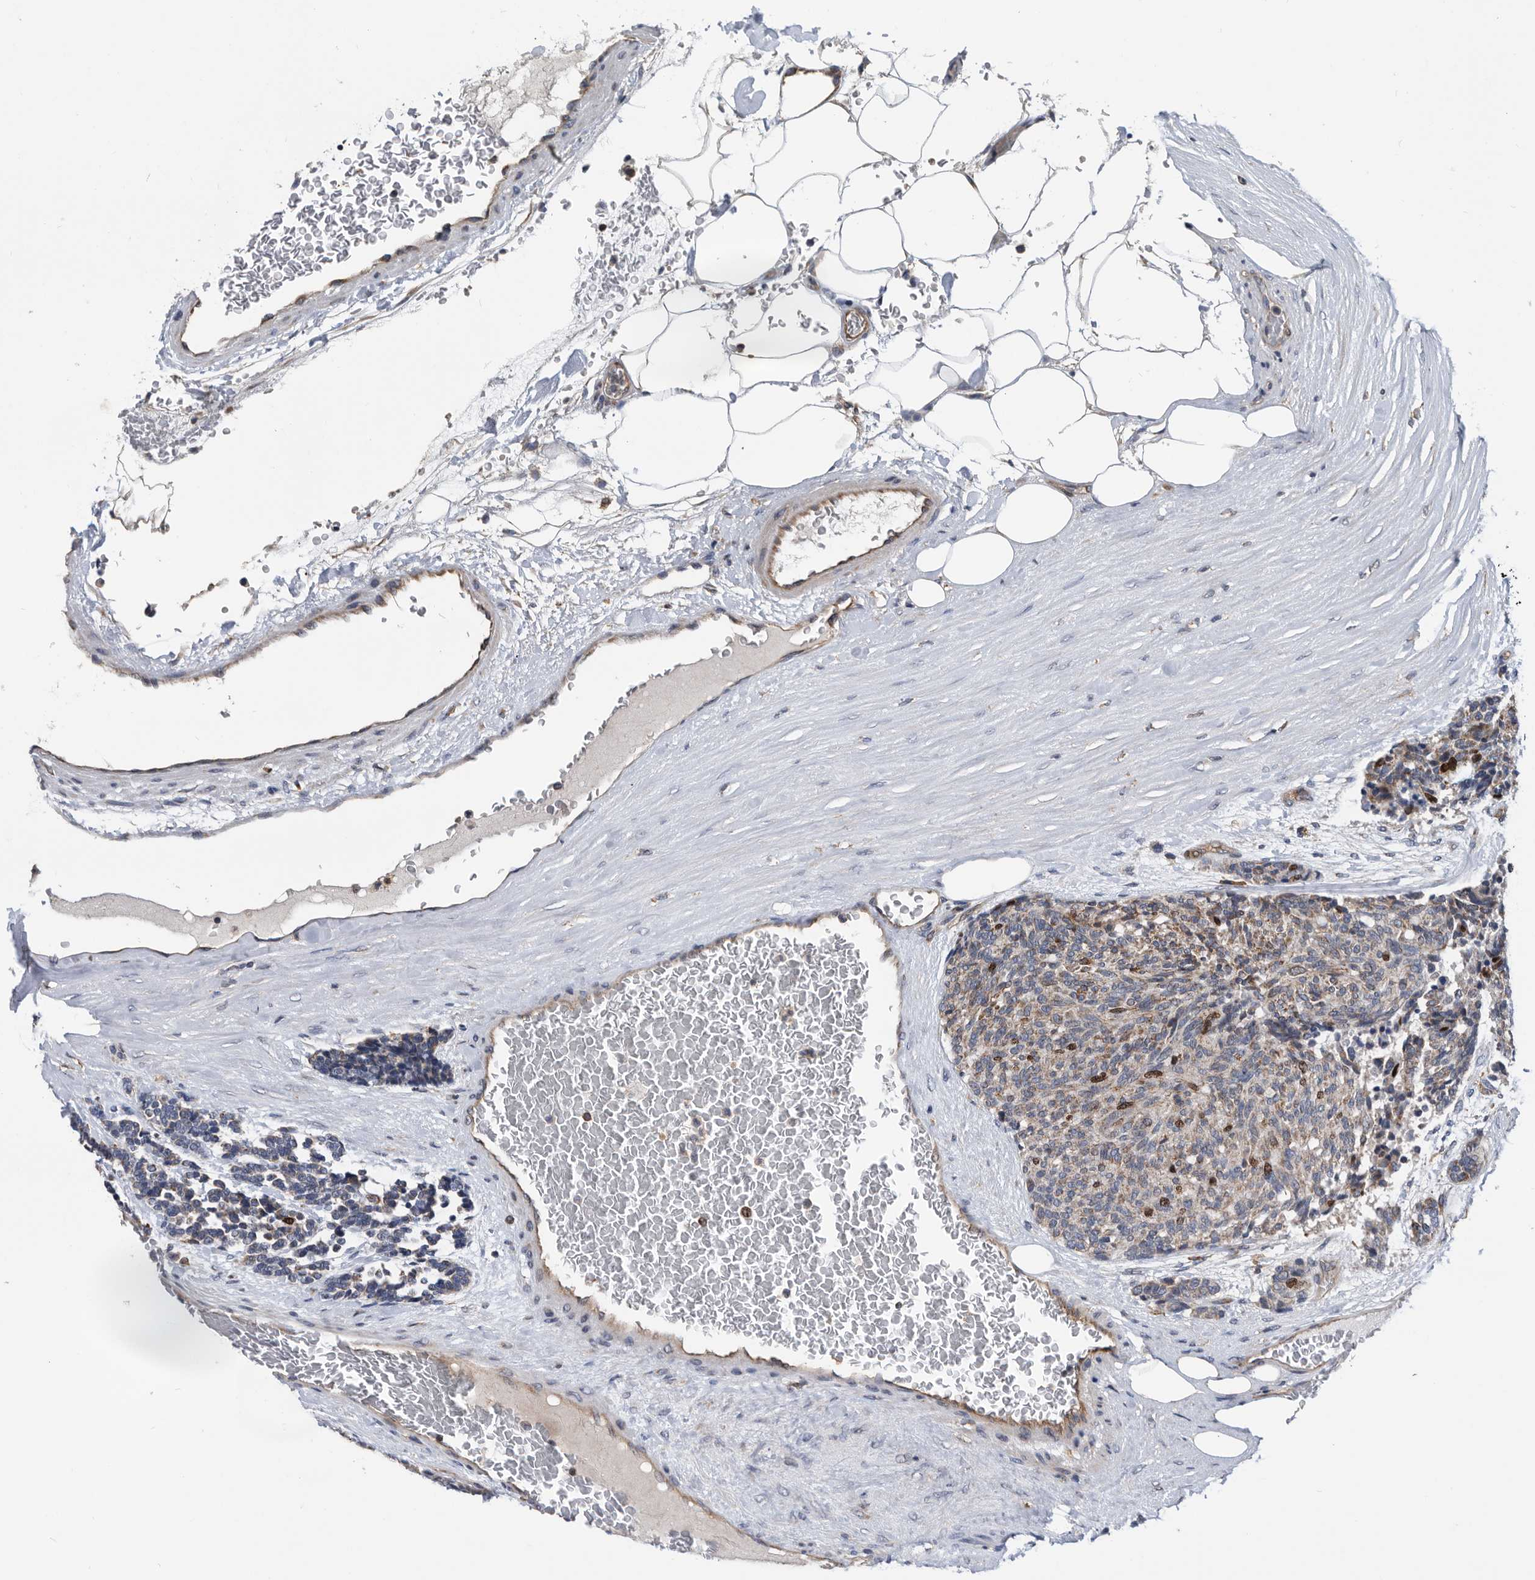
{"staining": {"intensity": "weak", "quantity": ">75%", "location": "cytoplasmic/membranous"}, "tissue": "carcinoid", "cell_type": "Tumor cells", "image_type": "cancer", "snomed": [{"axis": "morphology", "description": "Carcinoid, malignant, NOS"}, {"axis": "topography", "description": "Pancreas"}], "caption": "Carcinoid tissue reveals weak cytoplasmic/membranous staining in approximately >75% of tumor cells, visualized by immunohistochemistry.", "gene": "ATAD2", "patient": {"sex": "female", "age": 54}}